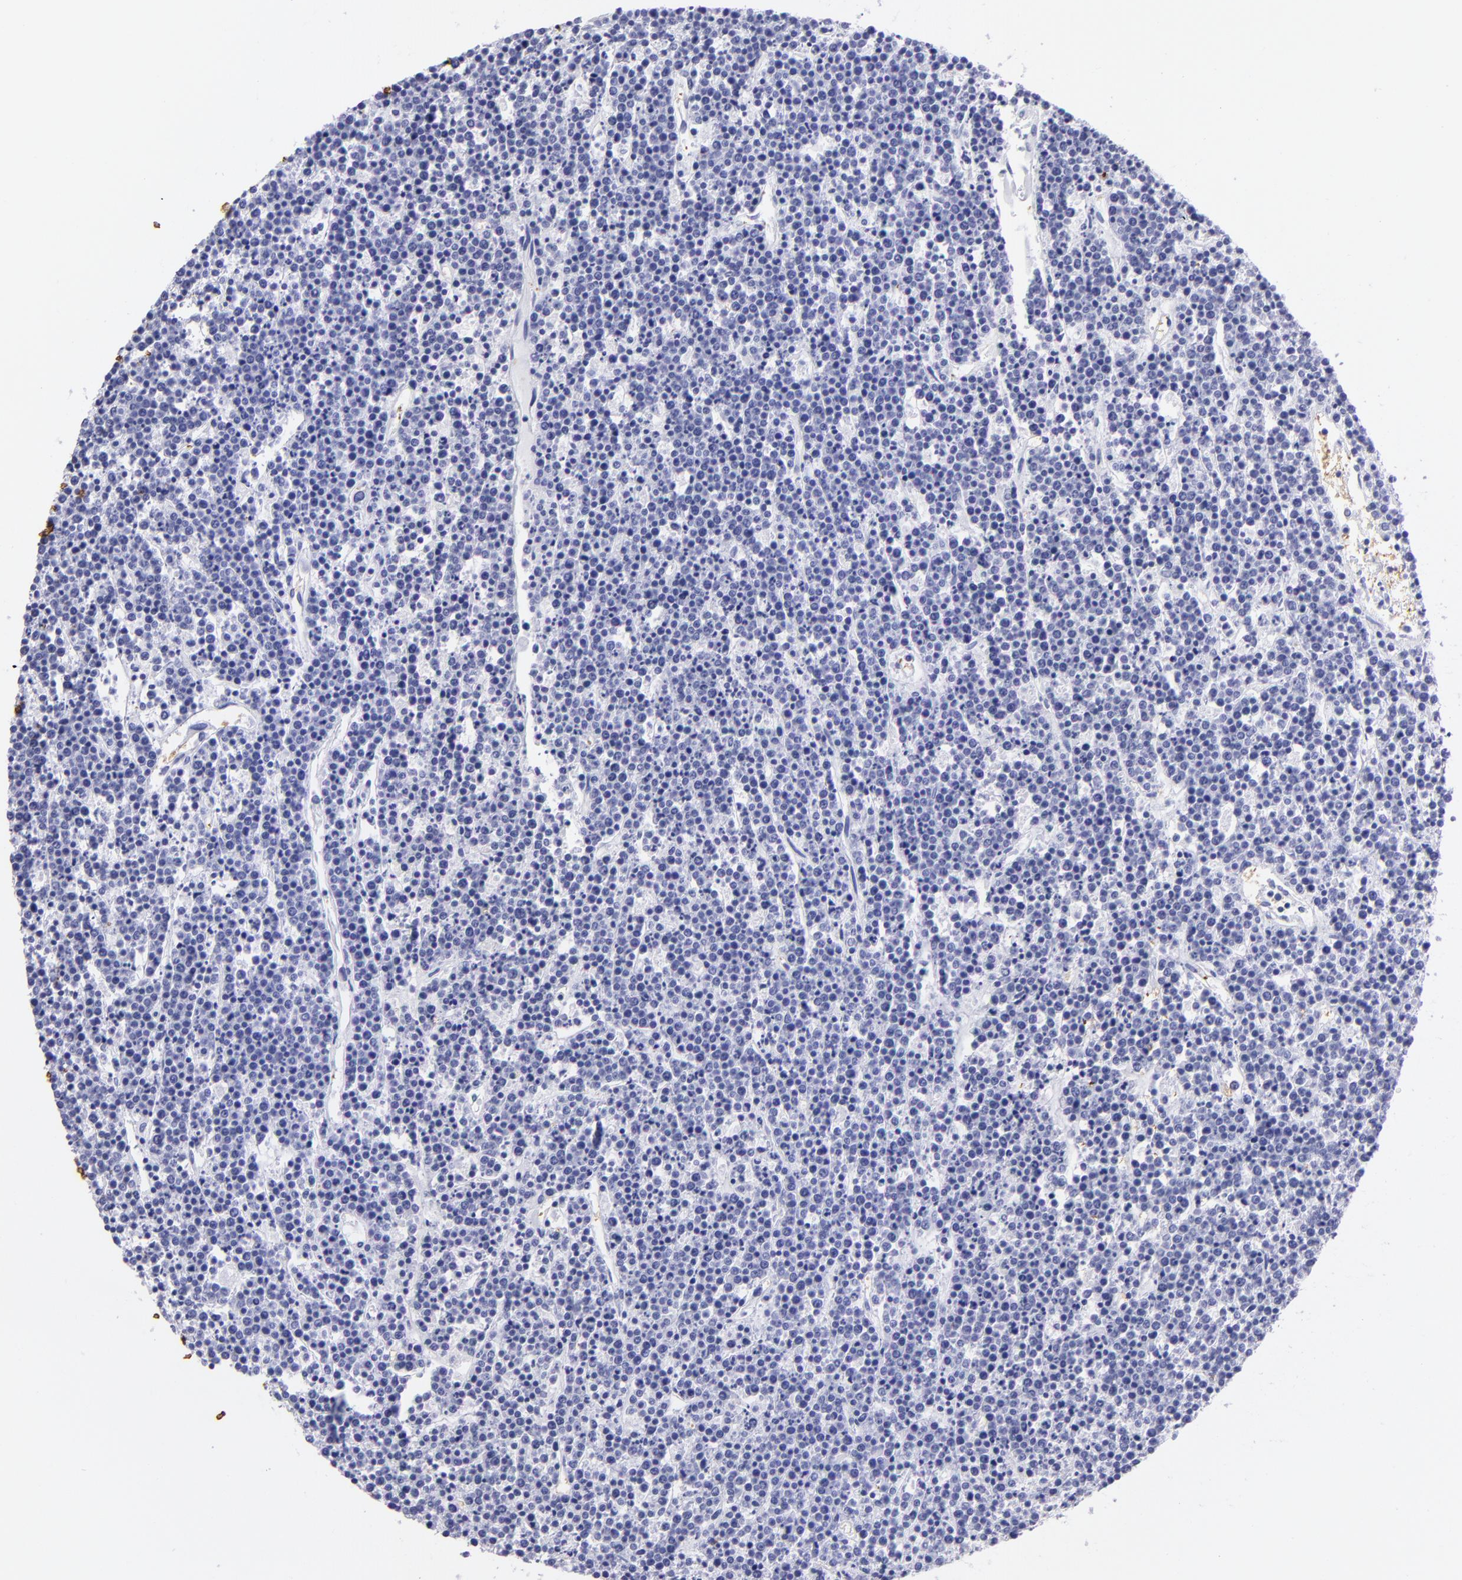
{"staining": {"intensity": "negative", "quantity": "none", "location": "none"}, "tissue": "lymphoma", "cell_type": "Tumor cells", "image_type": "cancer", "snomed": [{"axis": "morphology", "description": "Malignant lymphoma, non-Hodgkin's type, High grade"}, {"axis": "topography", "description": "Ovary"}], "caption": "High-grade malignant lymphoma, non-Hodgkin's type was stained to show a protein in brown. There is no significant staining in tumor cells.", "gene": "GYPA", "patient": {"sex": "female", "age": 56}}